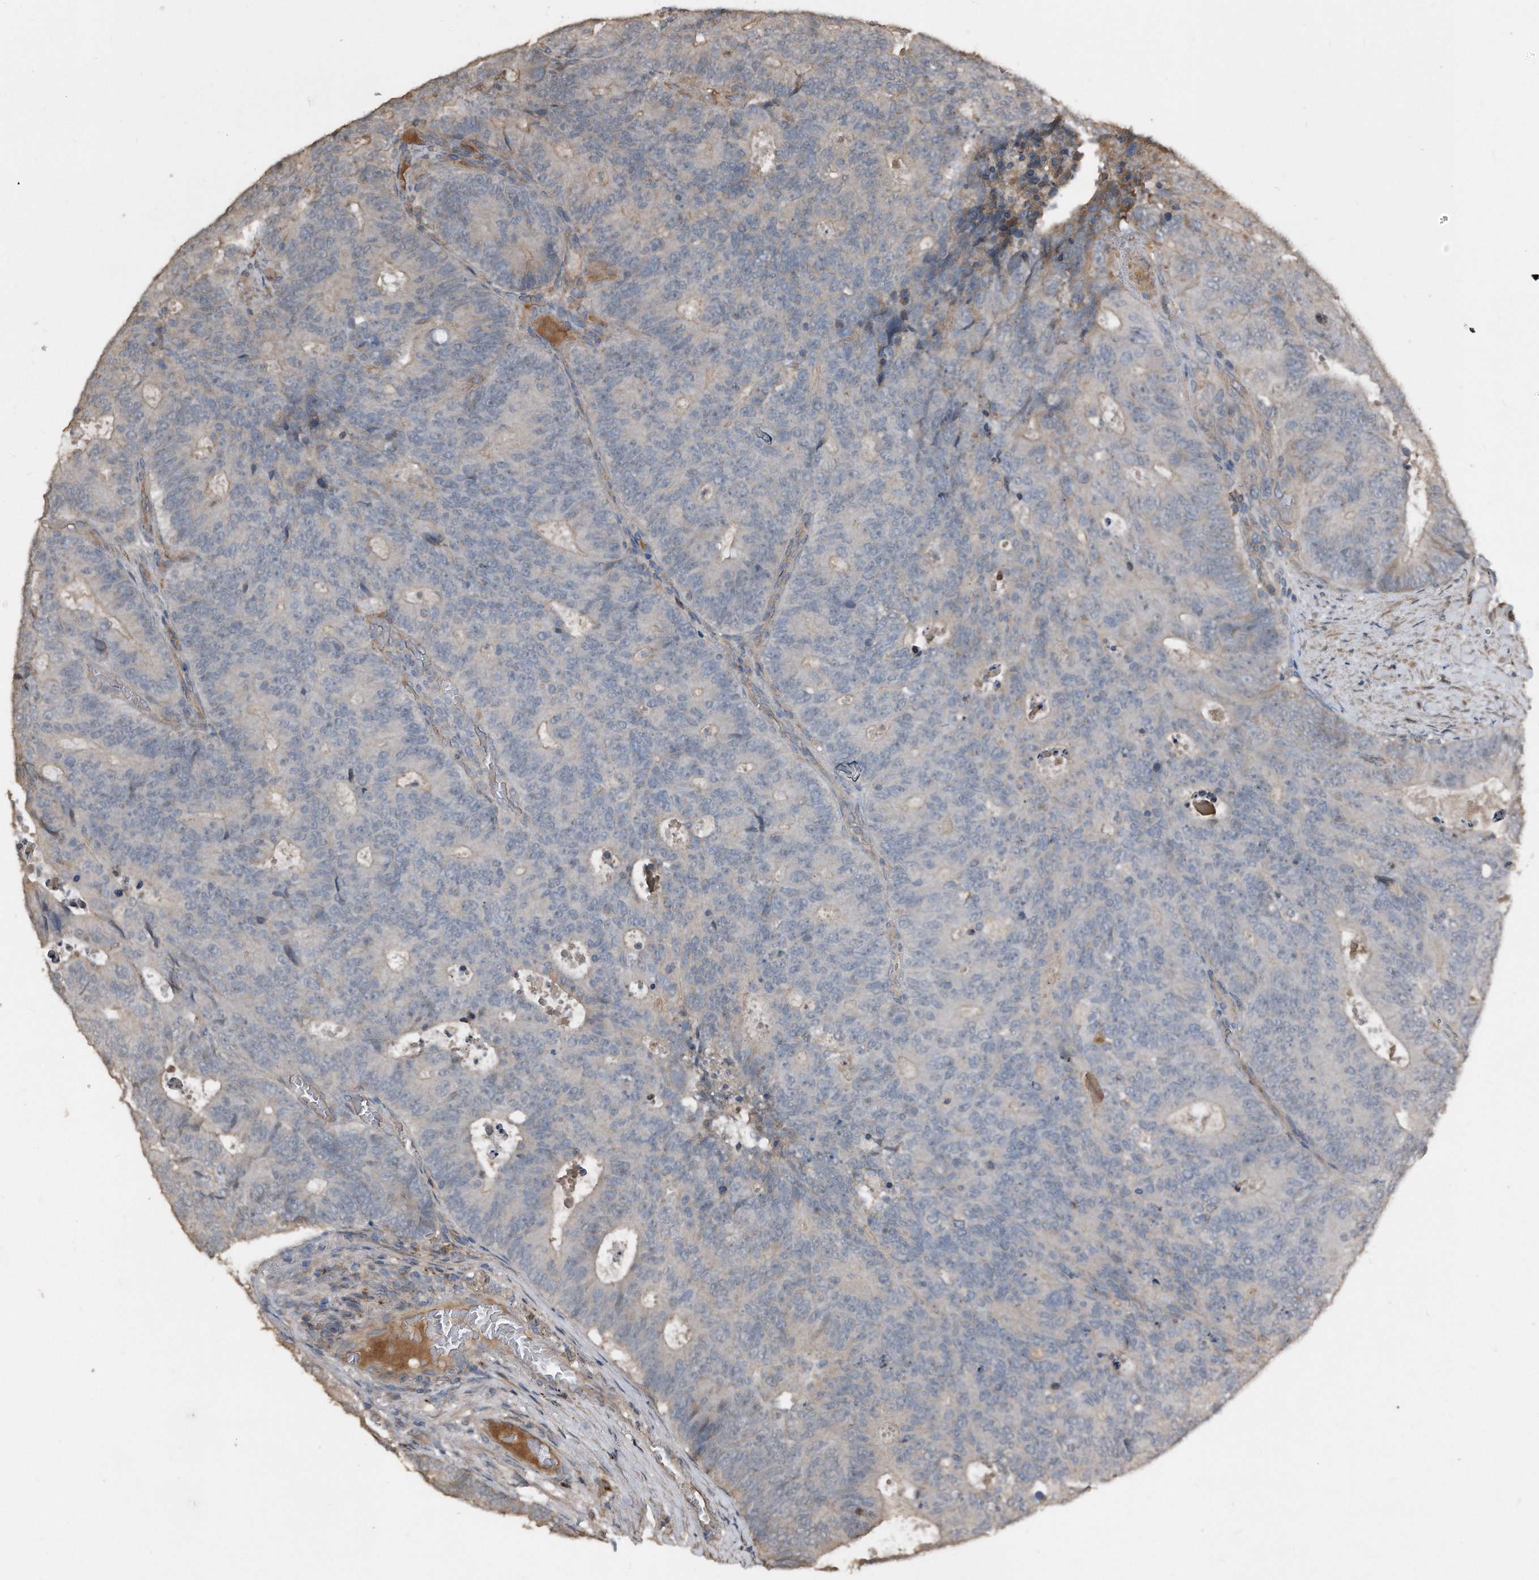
{"staining": {"intensity": "negative", "quantity": "none", "location": "none"}, "tissue": "colorectal cancer", "cell_type": "Tumor cells", "image_type": "cancer", "snomed": [{"axis": "morphology", "description": "Adenocarcinoma, NOS"}, {"axis": "topography", "description": "Colon"}], "caption": "Immunohistochemical staining of colorectal adenocarcinoma shows no significant staining in tumor cells.", "gene": "ANKRD10", "patient": {"sex": "male", "age": 87}}